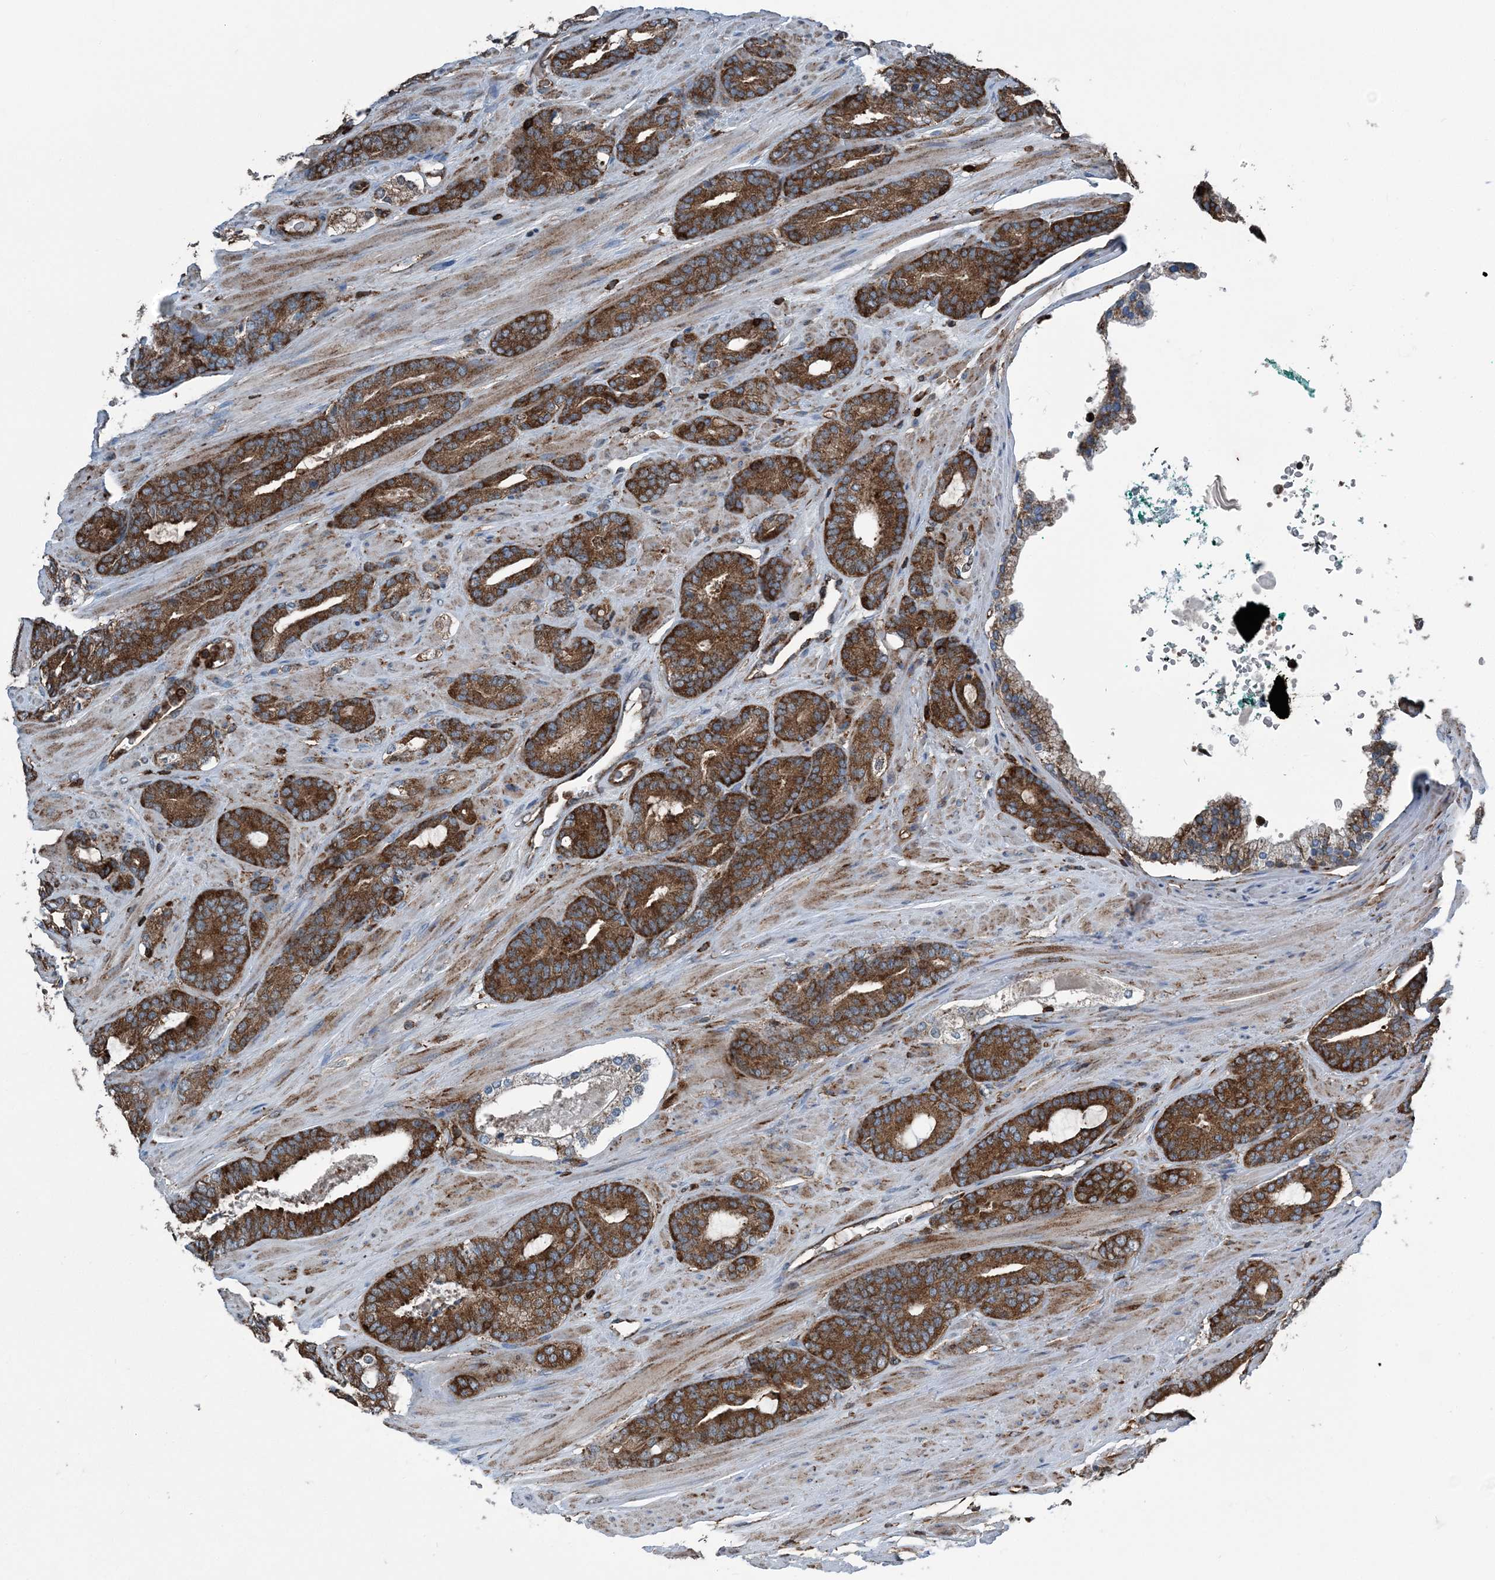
{"staining": {"intensity": "strong", "quantity": ">75%", "location": "cytoplasmic/membranous"}, "tissue": "prostate cancer", "cell_type": "Tumor cells", "image_type": "cancer", "snomed": [{"axis": "morphology", "description": "Adenocarcinoma, Low grade"}, {"axis": "topography", "description": "Prostate"}], "caption": "Immunohistochemistry of human prostate cancer (adenocarcinoma (low-grade)) displays high levels of strong cytoplasmic/membranous expression in approximately >75% of tumor cells.", "gene": "CFL1", "patient": {"sex": "male", "age": 63}}